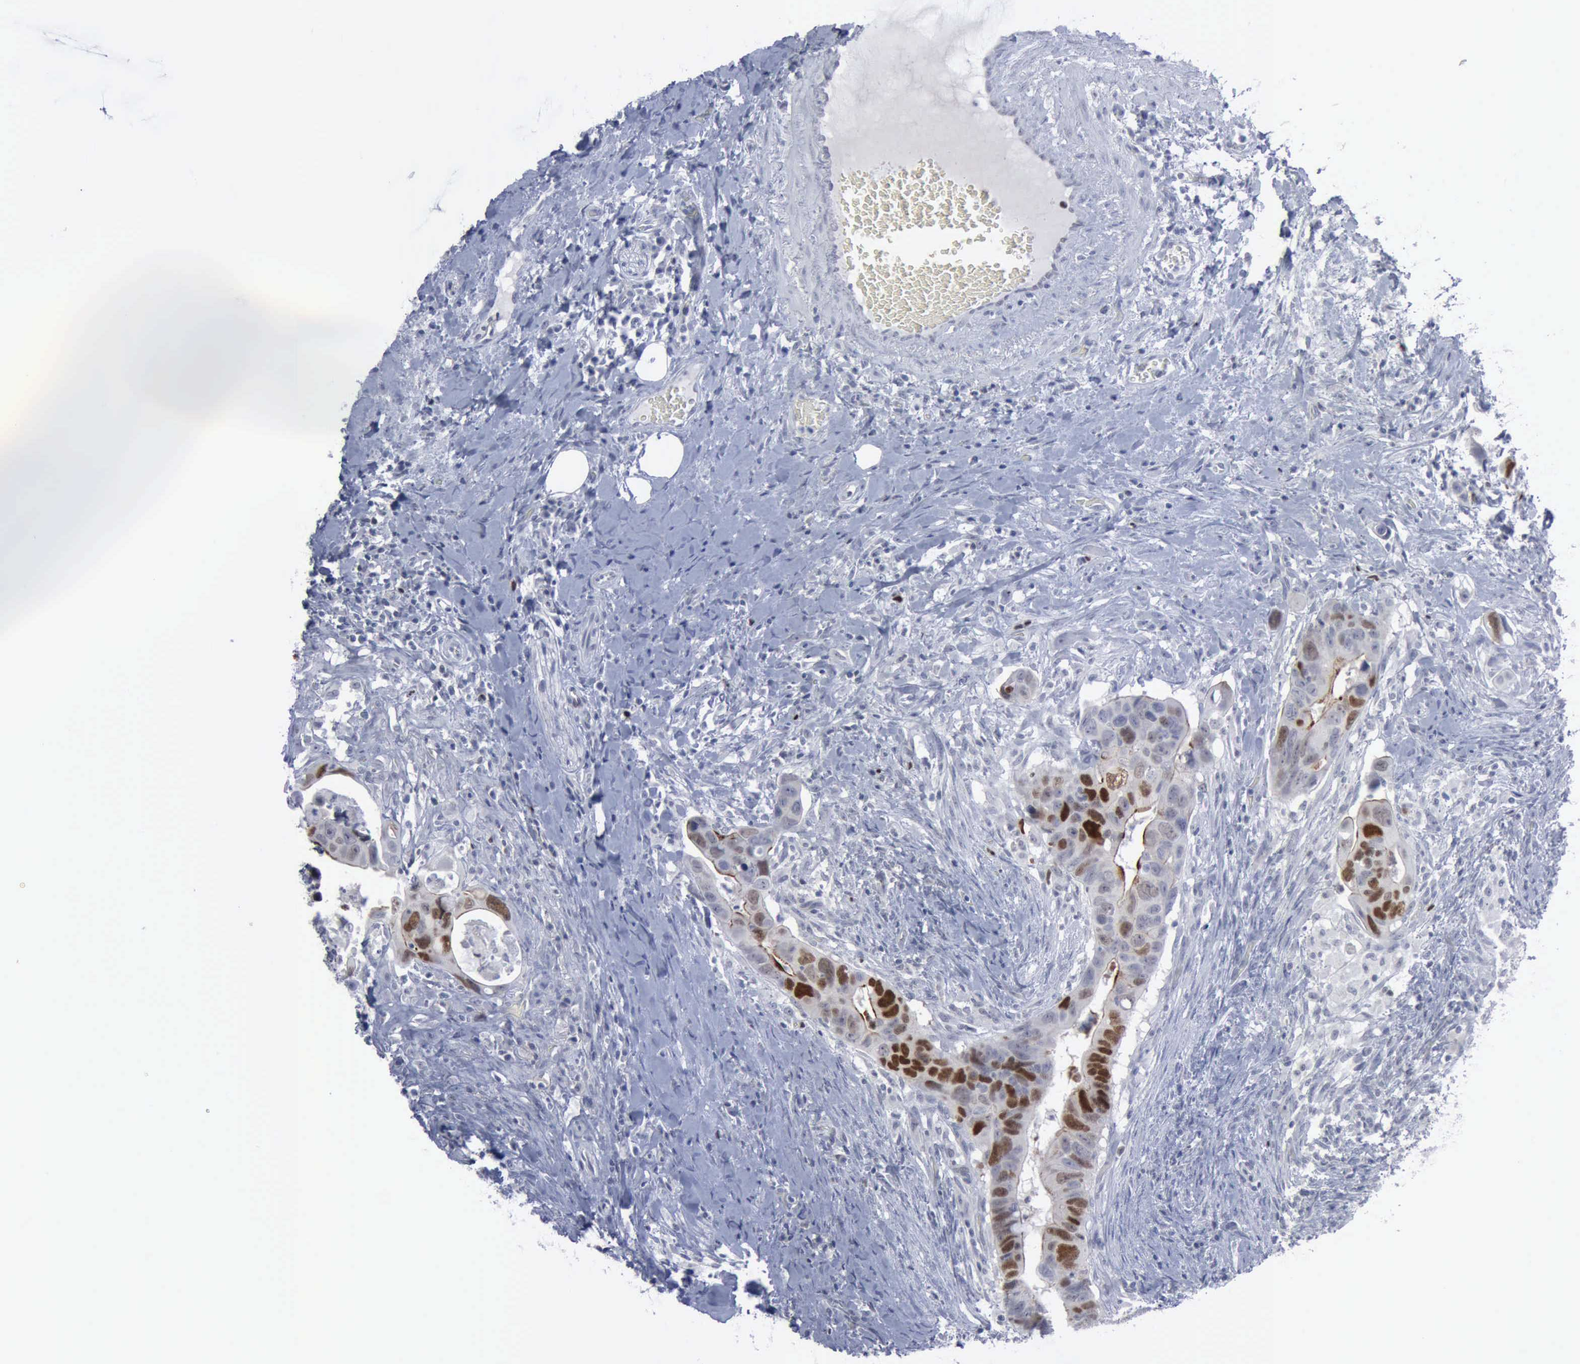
{"staining": {"intensity": "strong", "quantity": "<25%", "location": "nuclear"}, "tissue": "colorectal cancer", "cell_type": "Tumor cells", "image_type": "cancer", "snomed": [{"axis": "morphology", "description": "Adenocarcinoma, NOS"}, {"axis": "topography", "description": "Rectum"}], "caption": "This is an image of immunohistochemistry (IHC) staining of colorectal cancer, which shows strong expression in the nuclear of tumor cells.", "gene": "MCM5", "patient": {"sex": "male", "age": 53}}